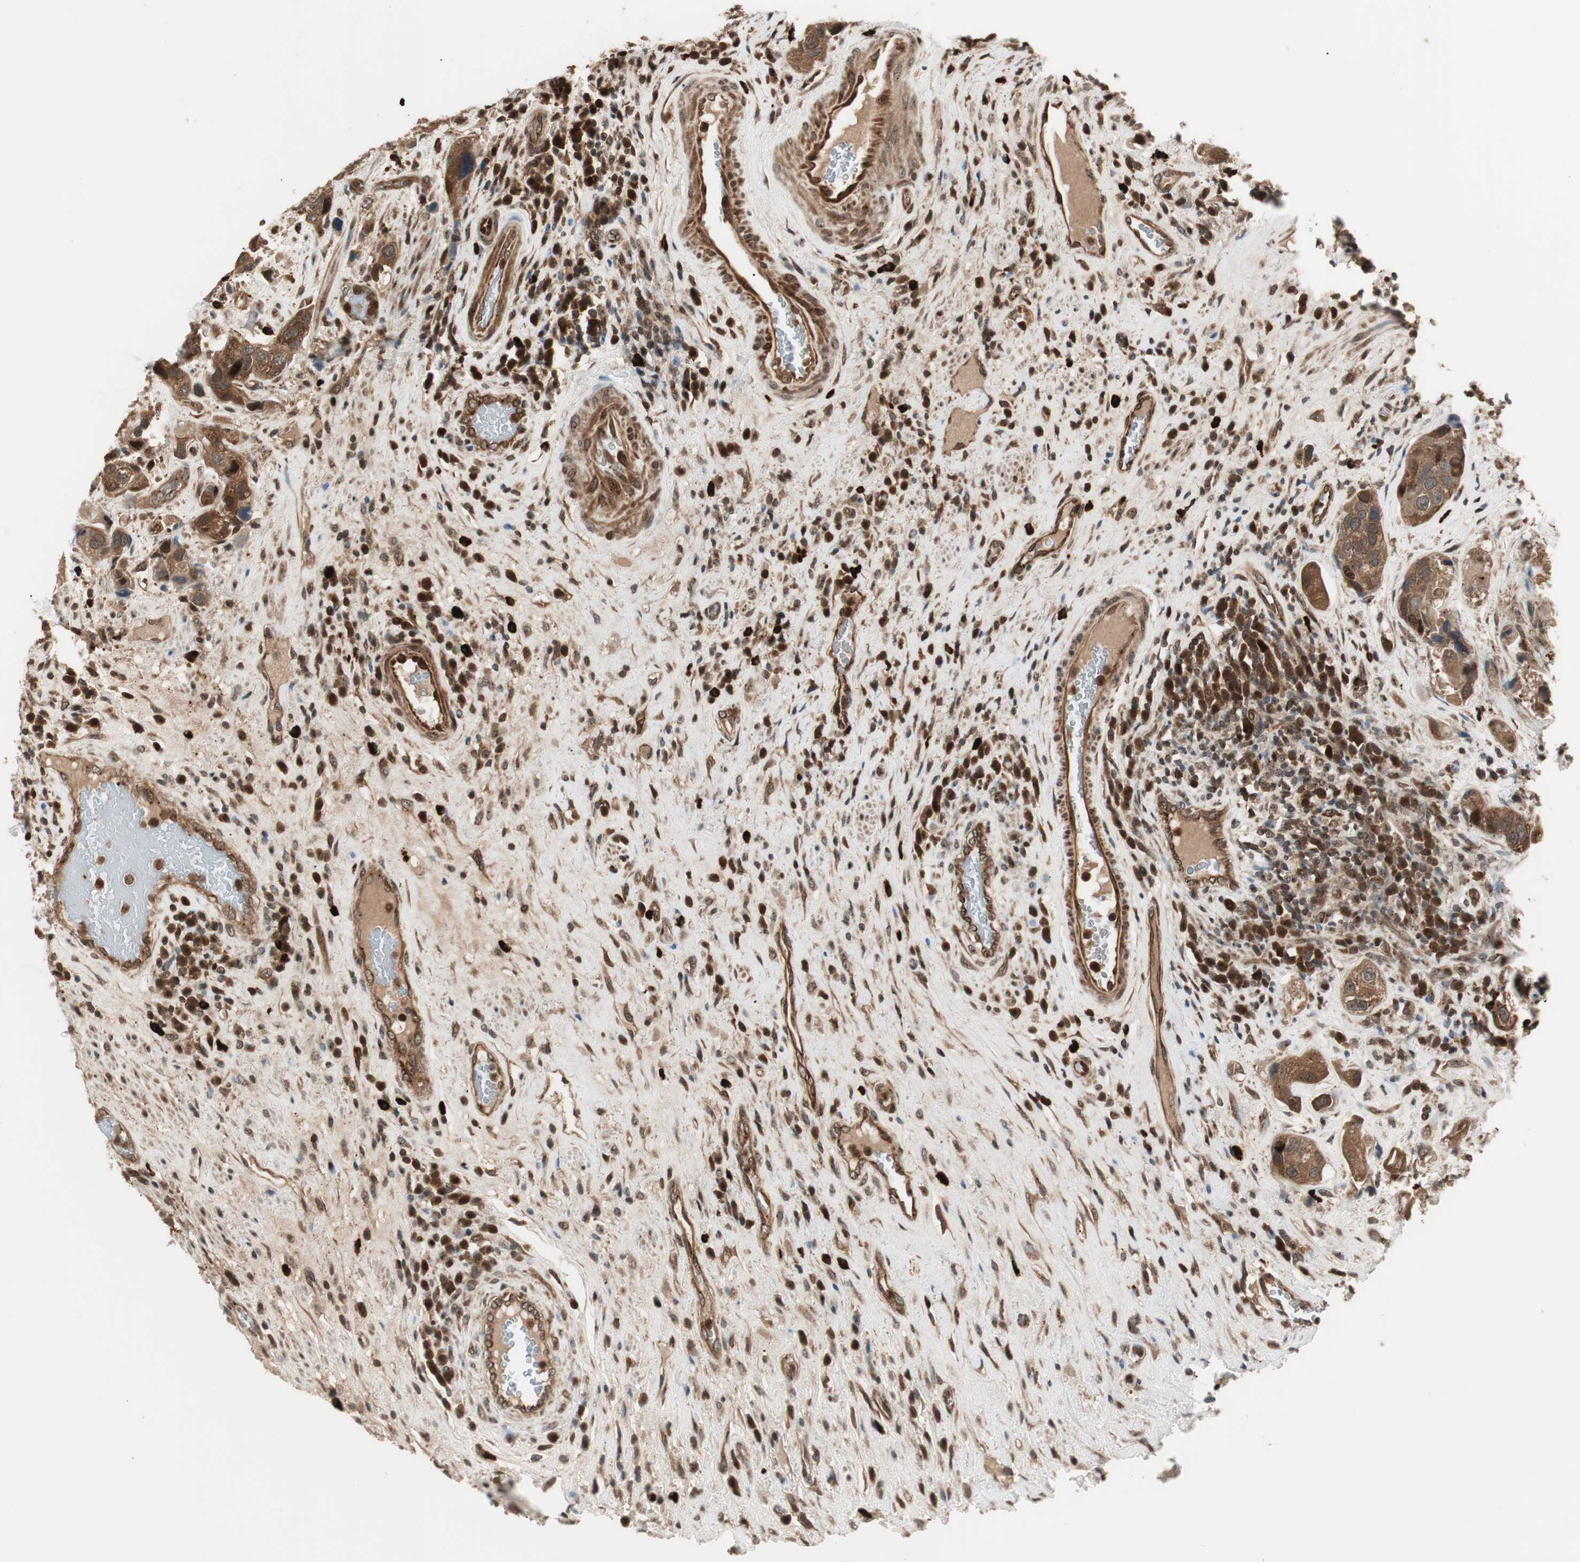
{"staining": {"intensity": "strong", "quantity": ">75%", "location": "cytoplasmic/membranous"}, "tissue": "urothelial cancer", "cell_type": "Tumor cells", "image_type": "cancer", "snomed": [{"axis": "morphology", "description": "Urothelial carcinoma, High grade"}, {"axis": "topography", "description": "Urinary bladder"}], "caption": "Immunohistochemistry (DAB (3,3'-diaminobenzidine)) staining of urothelial carcinoma (high-grade) displays strong cytoplasmic/membranous protein staining in approximately >75% of tumor cells.", "gene": "PRKG2", "patient": {"sex": "female", "age": 64}}